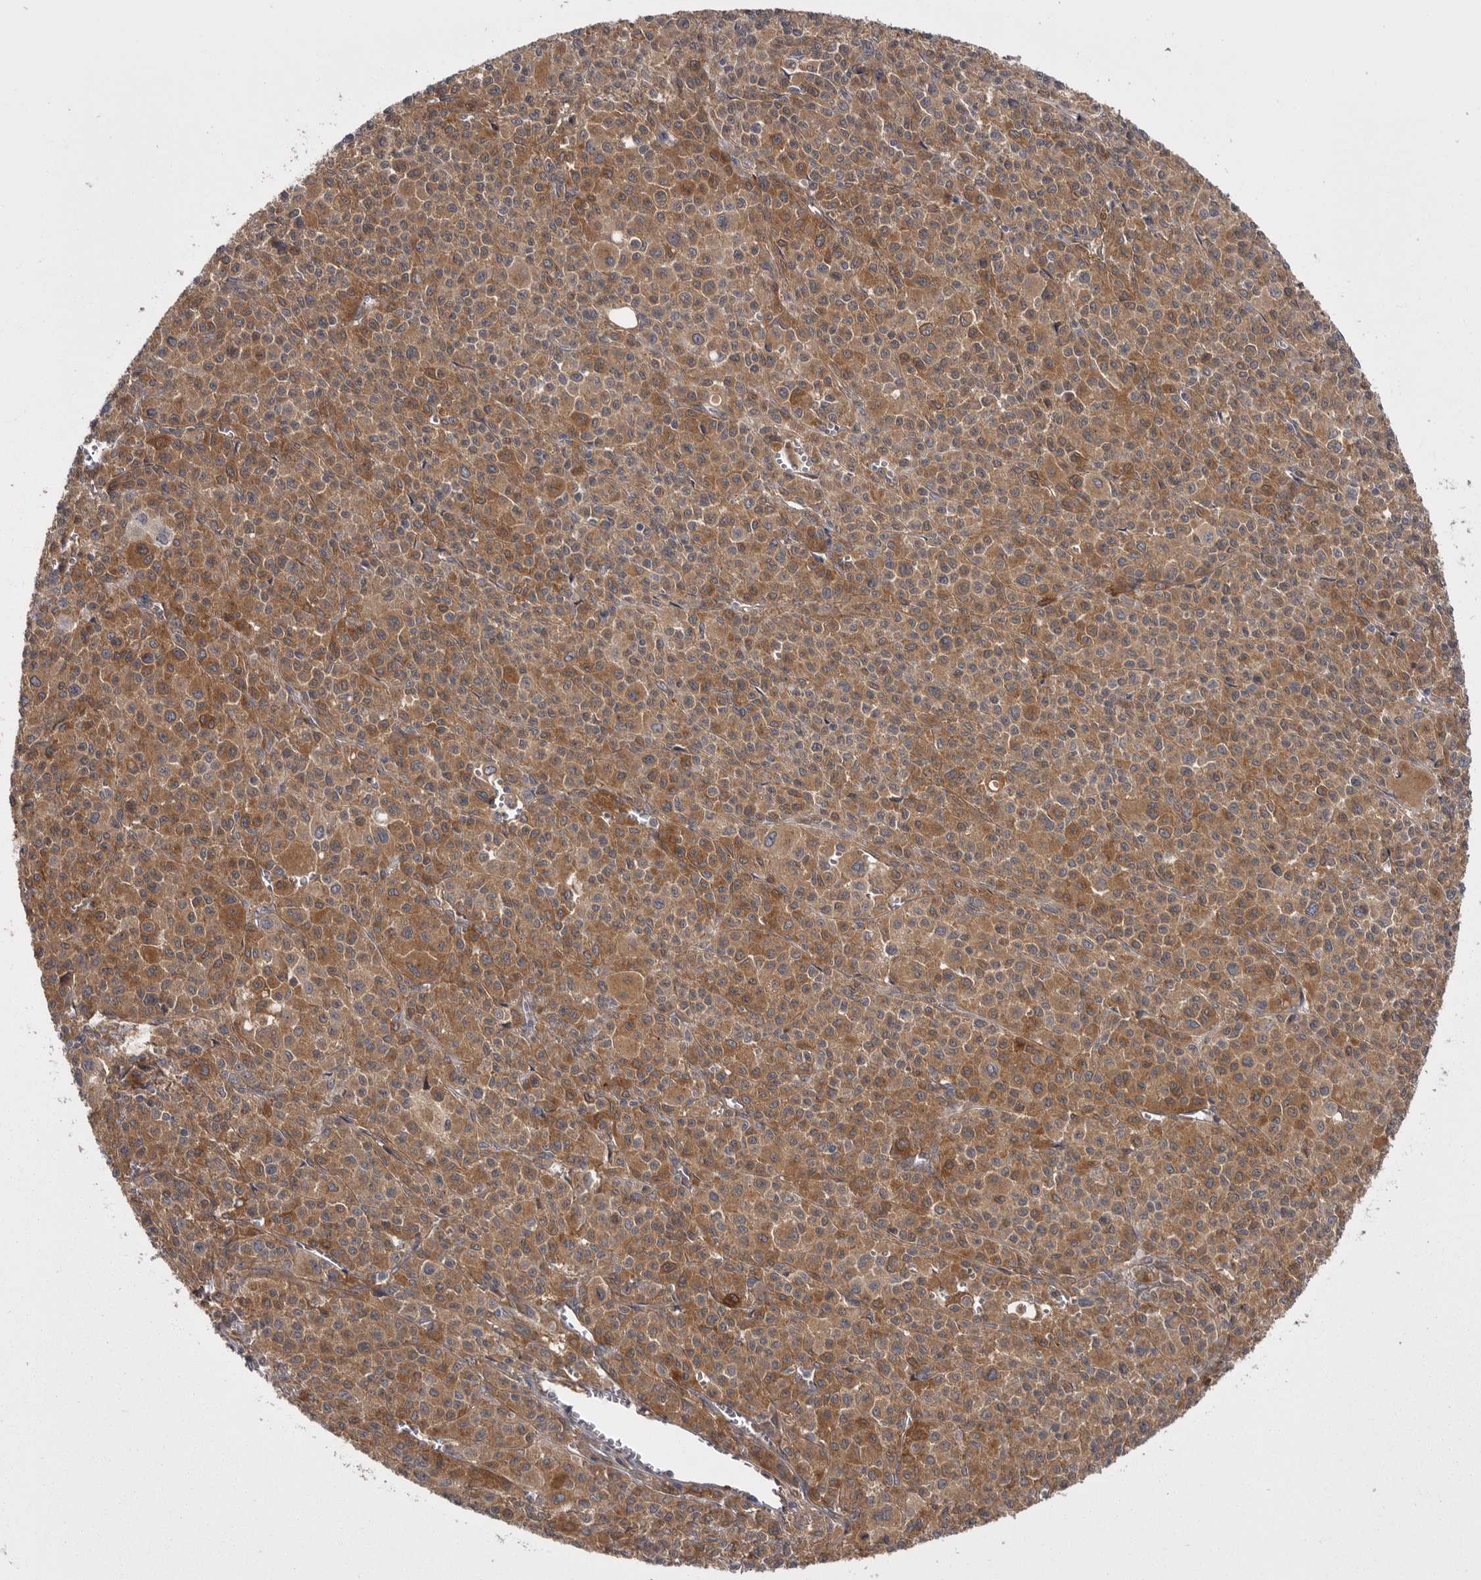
{"staining": {"intensity": "moderate", "quantity": ">75%", "location": "cytoplasmic/membranous"}, "tissue": "melanoma", "cell_type": "Tumor cells", "image_type": "cancer", "snomed": [{"axis": "morphology", "description": "Malignant melanoma, Metastatic site"}, {"axis": "topography", "description": "Skin"}], "caption": "There is medium levels of moderate cytoplasmic/membranous positivity in tumor cells of malignant melanoma (metastatic site), as demonstrated by immunohistochemical staining (brown color).", "gene": "OSBPL9", "patient": {"sex": "female", "age": 74}}